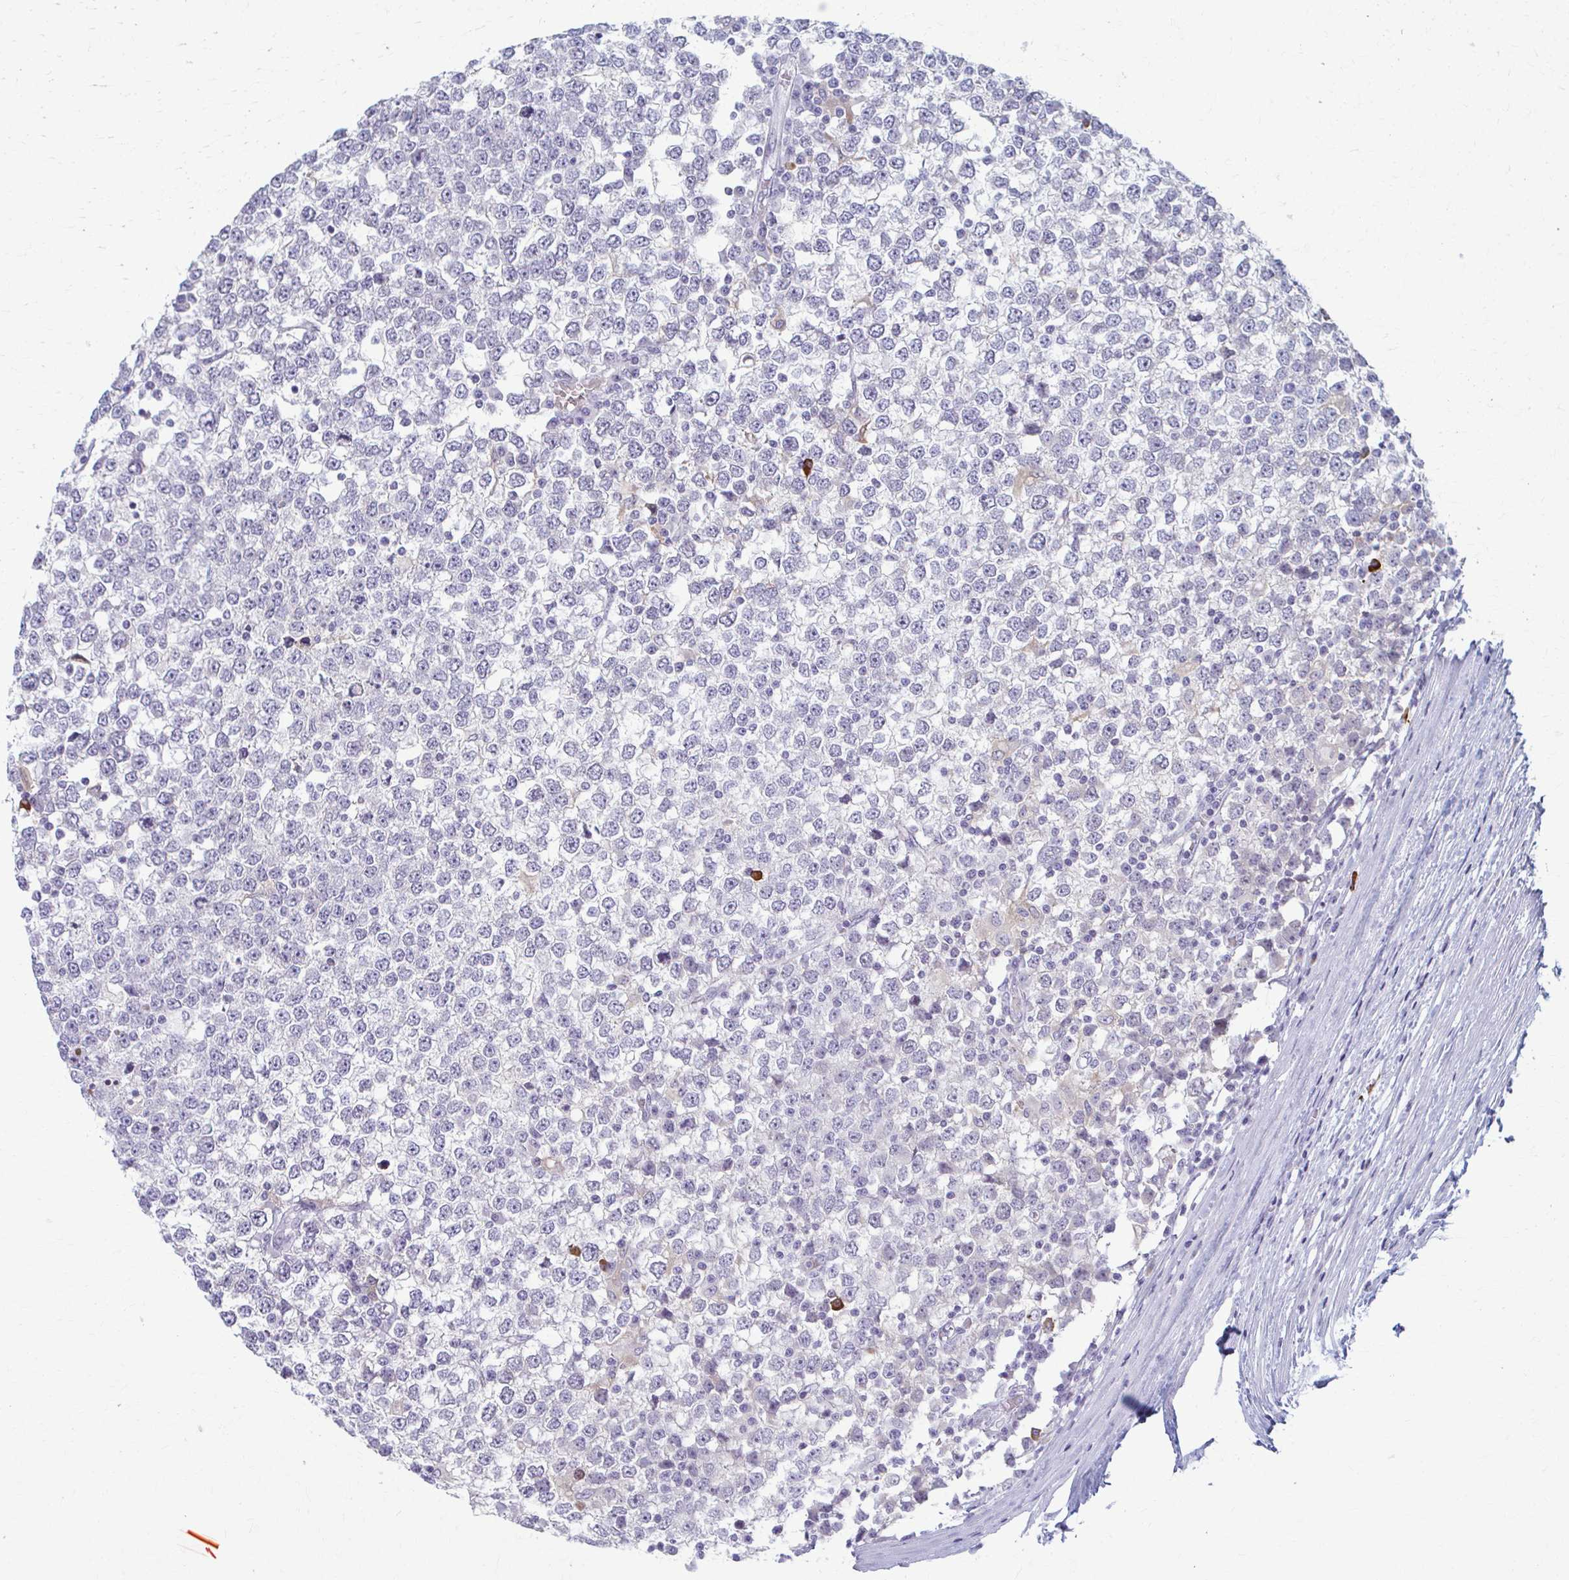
{"staining": {"intensity": "negative", "quantity": "none", "location": "none"}, "tissue": "testis cancer", "cell_type": "Tumor cells", "image_type": "cancer", "snomed": [{"axis": "morphology", "description": "Seminoma, NOS"}, {"axis": "topography", "description": "Testis"}], "caption": "This is a image of immunohistochemistry staining of testis cancer (seminoma), which shows no expression in tumor cells. The staining is performed using DAB brown chromogen with nuclei counter-stained in using hematoxylin.", "gene": "LDLRAP1", "patient": {"sex": "male", "age": 65}}